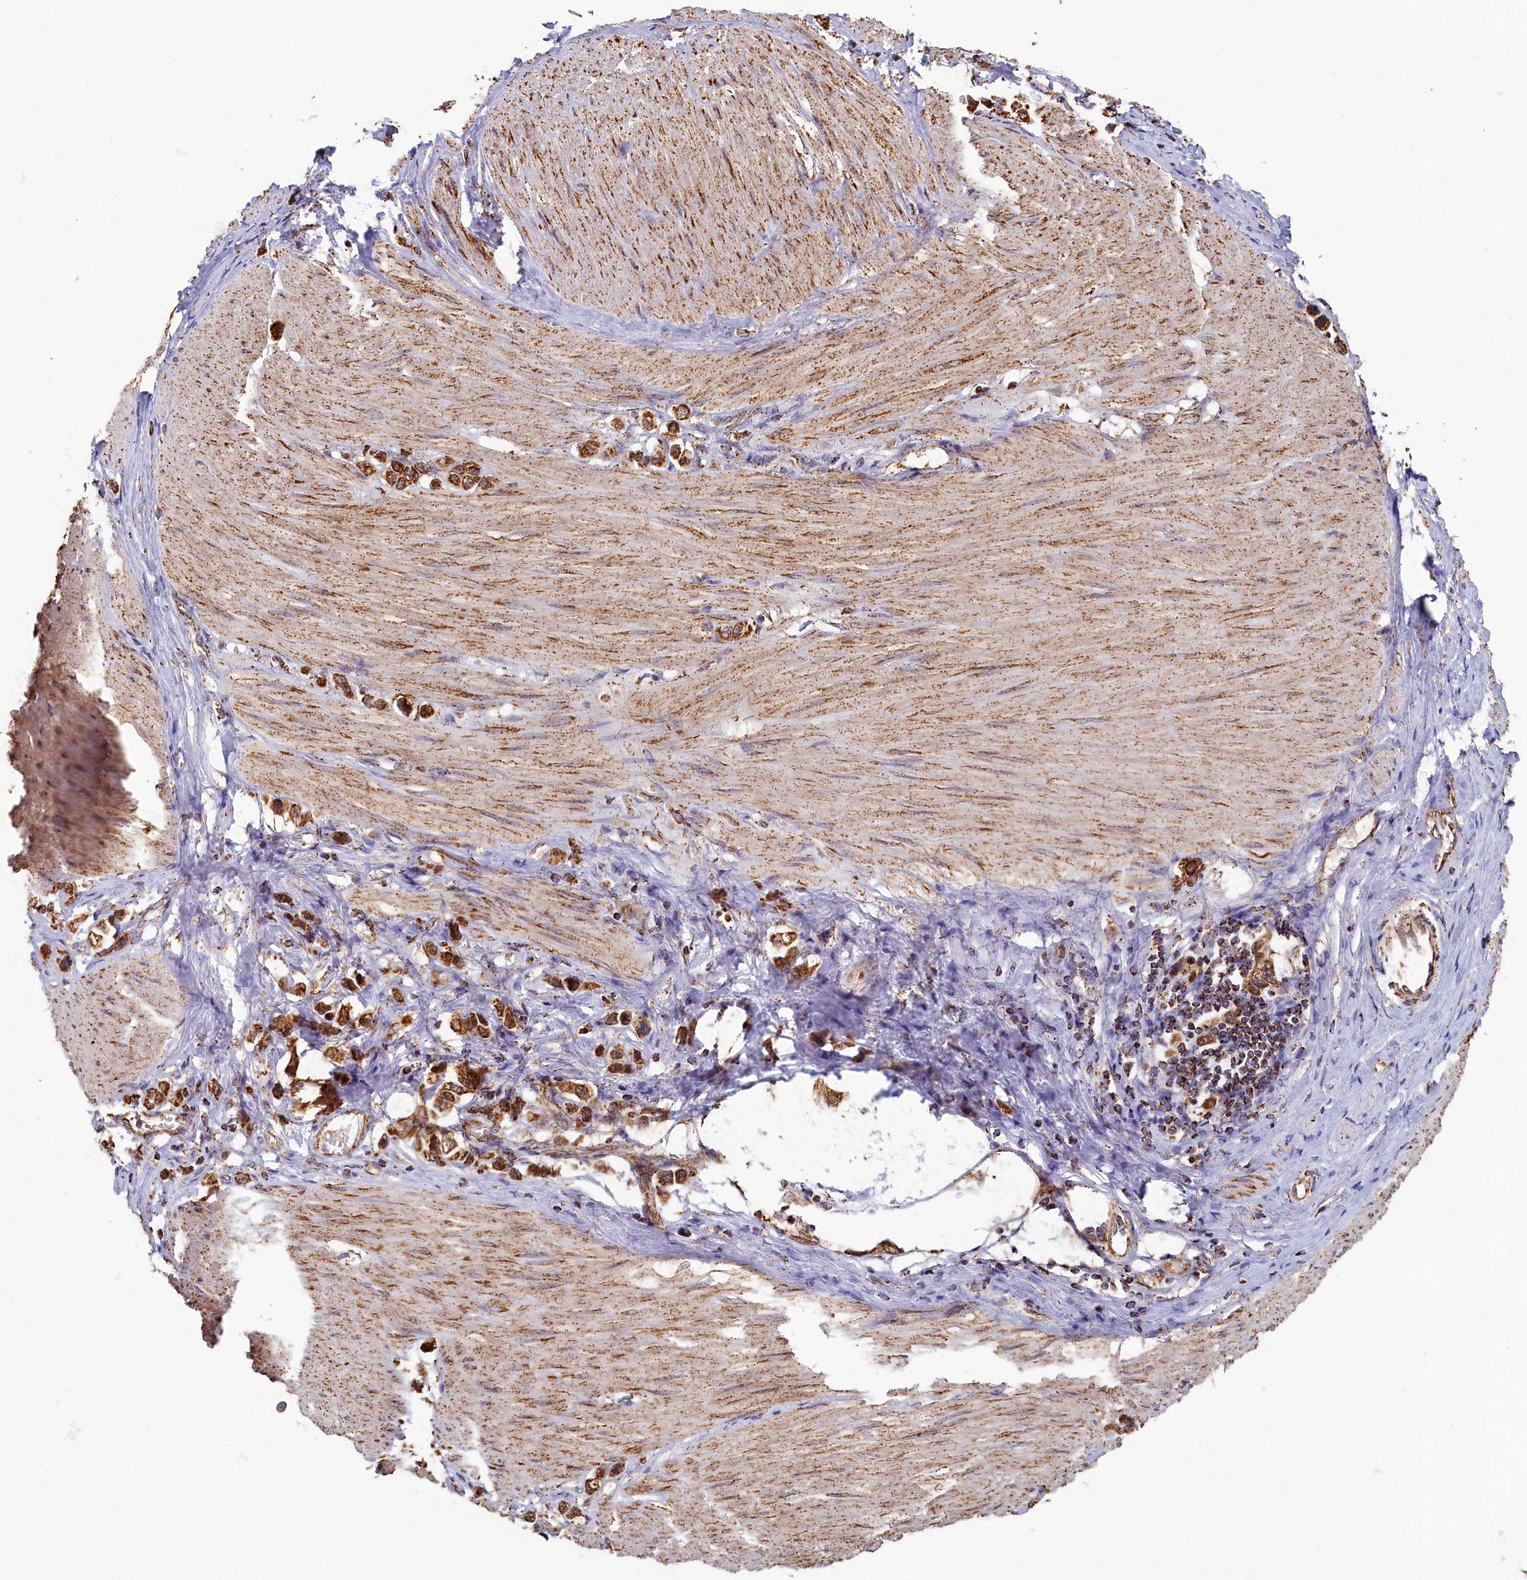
{"staining": {"intensity": "strong", "quantity": ">75%", "location": "cytoplasmic/membranous"}, "tissue": "stomach cancer", "cell_type": "Tumor cells", "image_type": "cancer", "snomed": [{"axis": "morphology", "description": "Adenocarcinoma, NOS"}, {"axis": "topography", "description": "Stomach"}], "caption": "Protein expression by immunohistochemistry reveals strong cytoplasmic/membranous positivity in about >75% of tumor cells in stomach adenocarcinoma.", "gene": "SPR", "patient": {"sex": "female", "age": 65}}